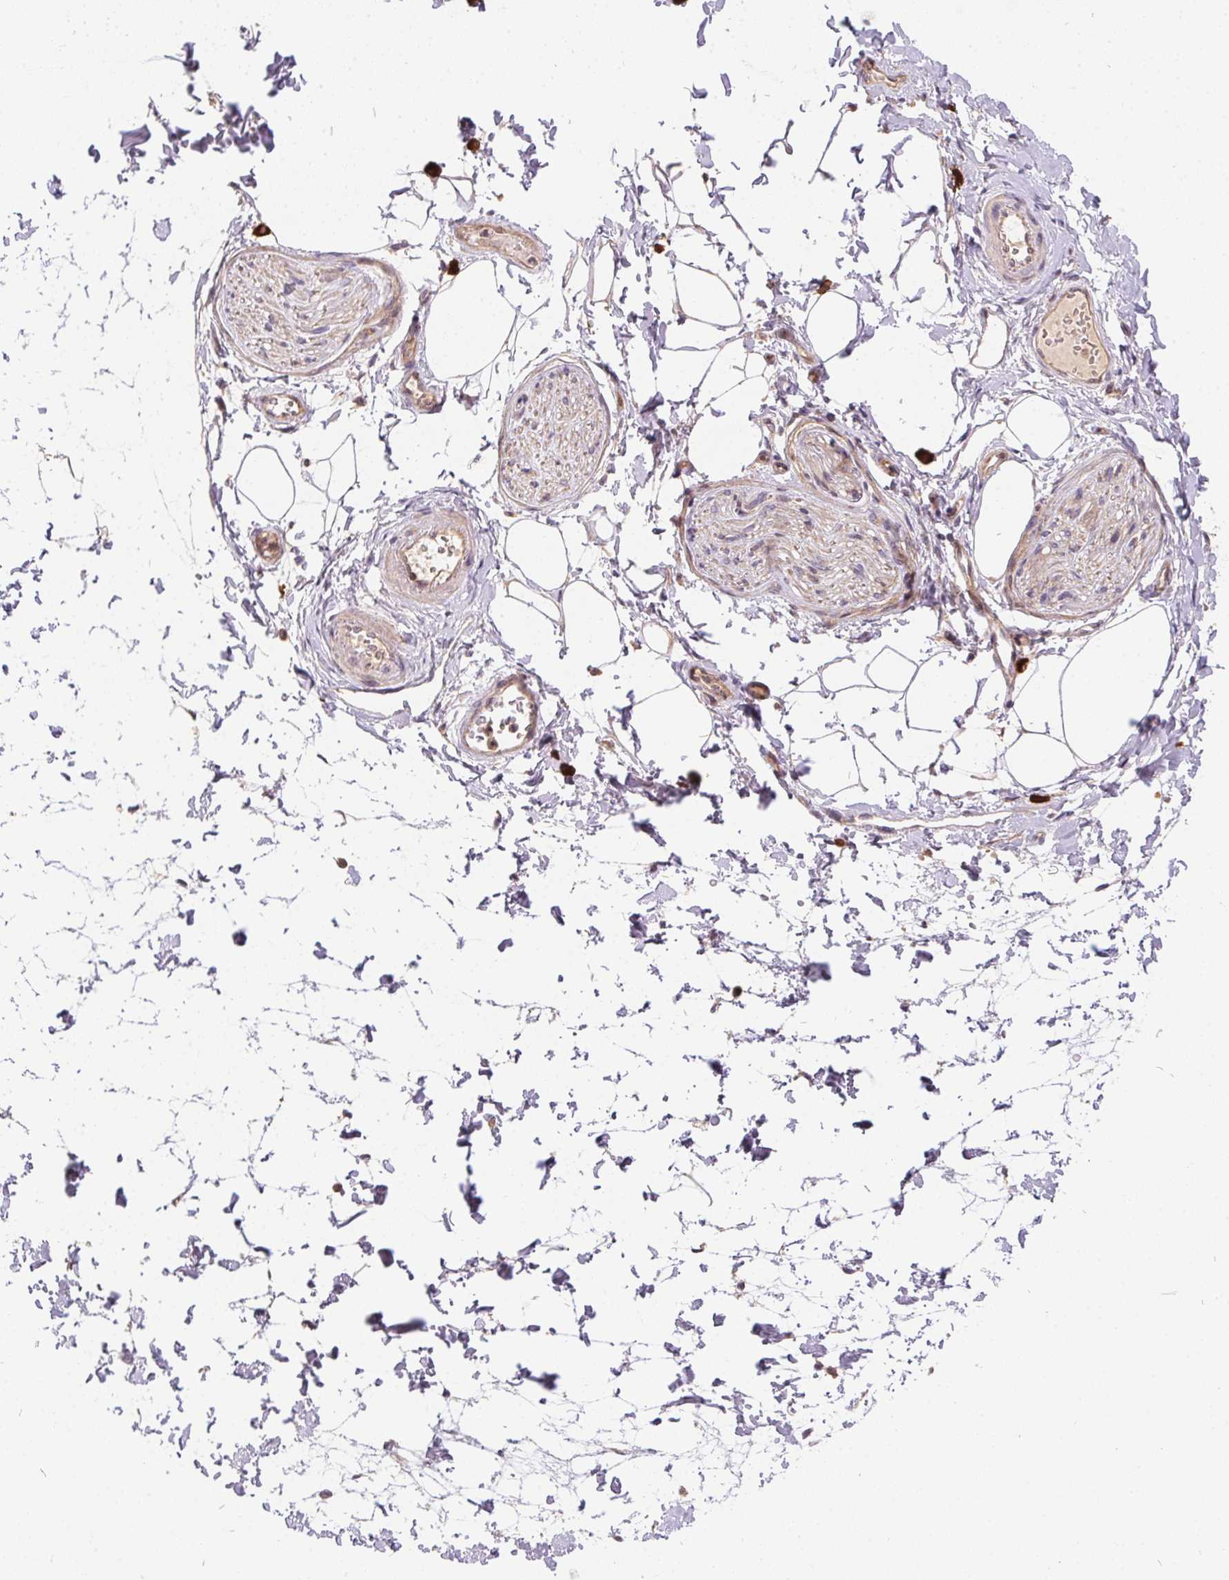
{"staining": {"intensity": "negative", "quantity": "none", "location": "none"}, "tissue": "adipose tissue", "cell_type": "Adipocytes", "image_type": "normal", "snomed": [{"axis": "morphology", "description": "Normal tissue, NOS"}, {"axis": "topography", "description": "Smooth muscle"}, {"axis": "topography", "description": "Peripheral nerve tissue"}], "caption": "Immunohistochemistry (IHC) image of unremarkable adipose tissue: human adipose tissue stained with DAB reveals no significant protein staining in adipocytes.", "gene": "NUDT16", "patient": {"sex": "male", "age": 58}}